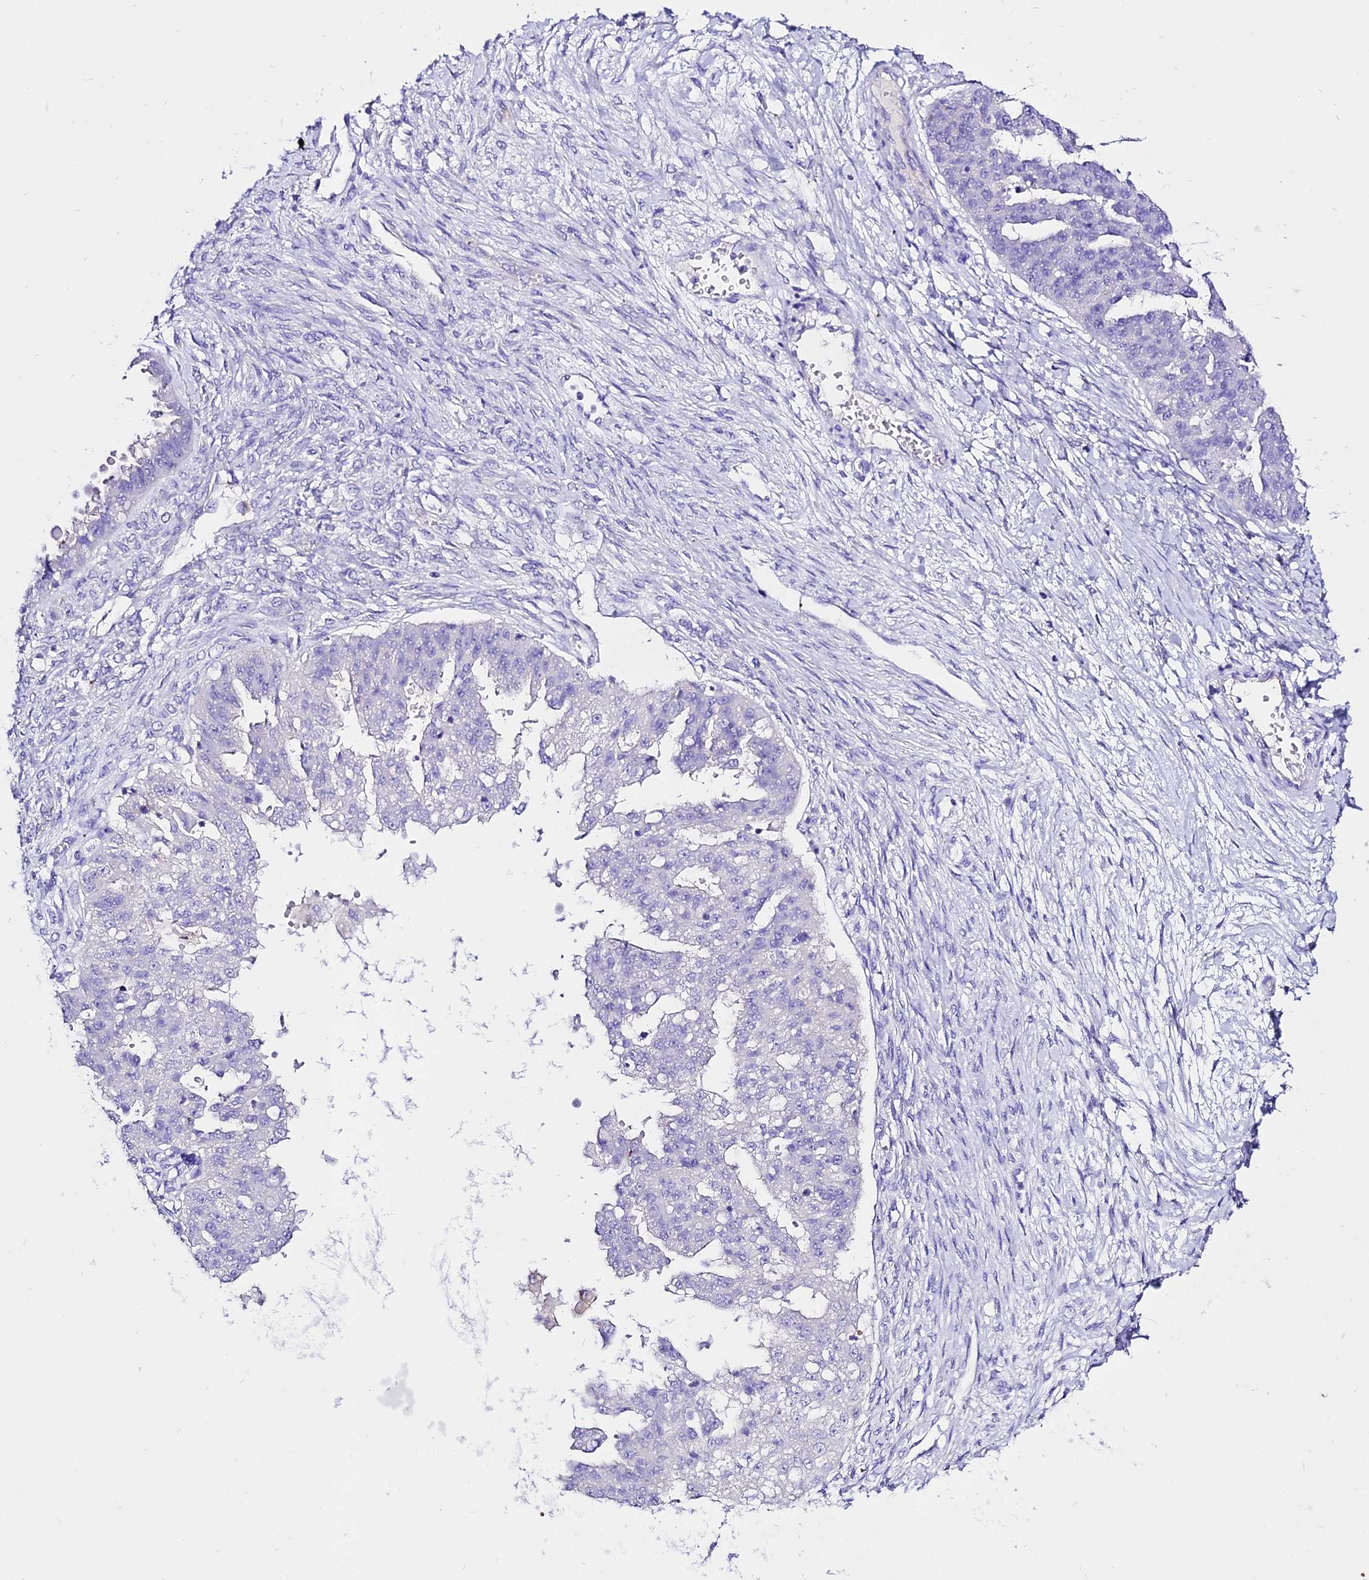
{"staining": {"intensity": "negative", "quantity": "none", "location": "none"}, "tissue": "ovarian cancer", "cell_type": "Tumor cells", "image_type": "cancer", "snomed": [{"axis": "morphology", "description": "Cystadenocarcinoma, serous, NOS"}, {"axis": "topography", "description": "Ovary"}], "caption": "Protein analysis of ovarian serous cystadenocarcinoma exhibits no significant expression in tumor cells.", "gene": "TUBA3D", "patient": {"sex": "female", "age": 58}}